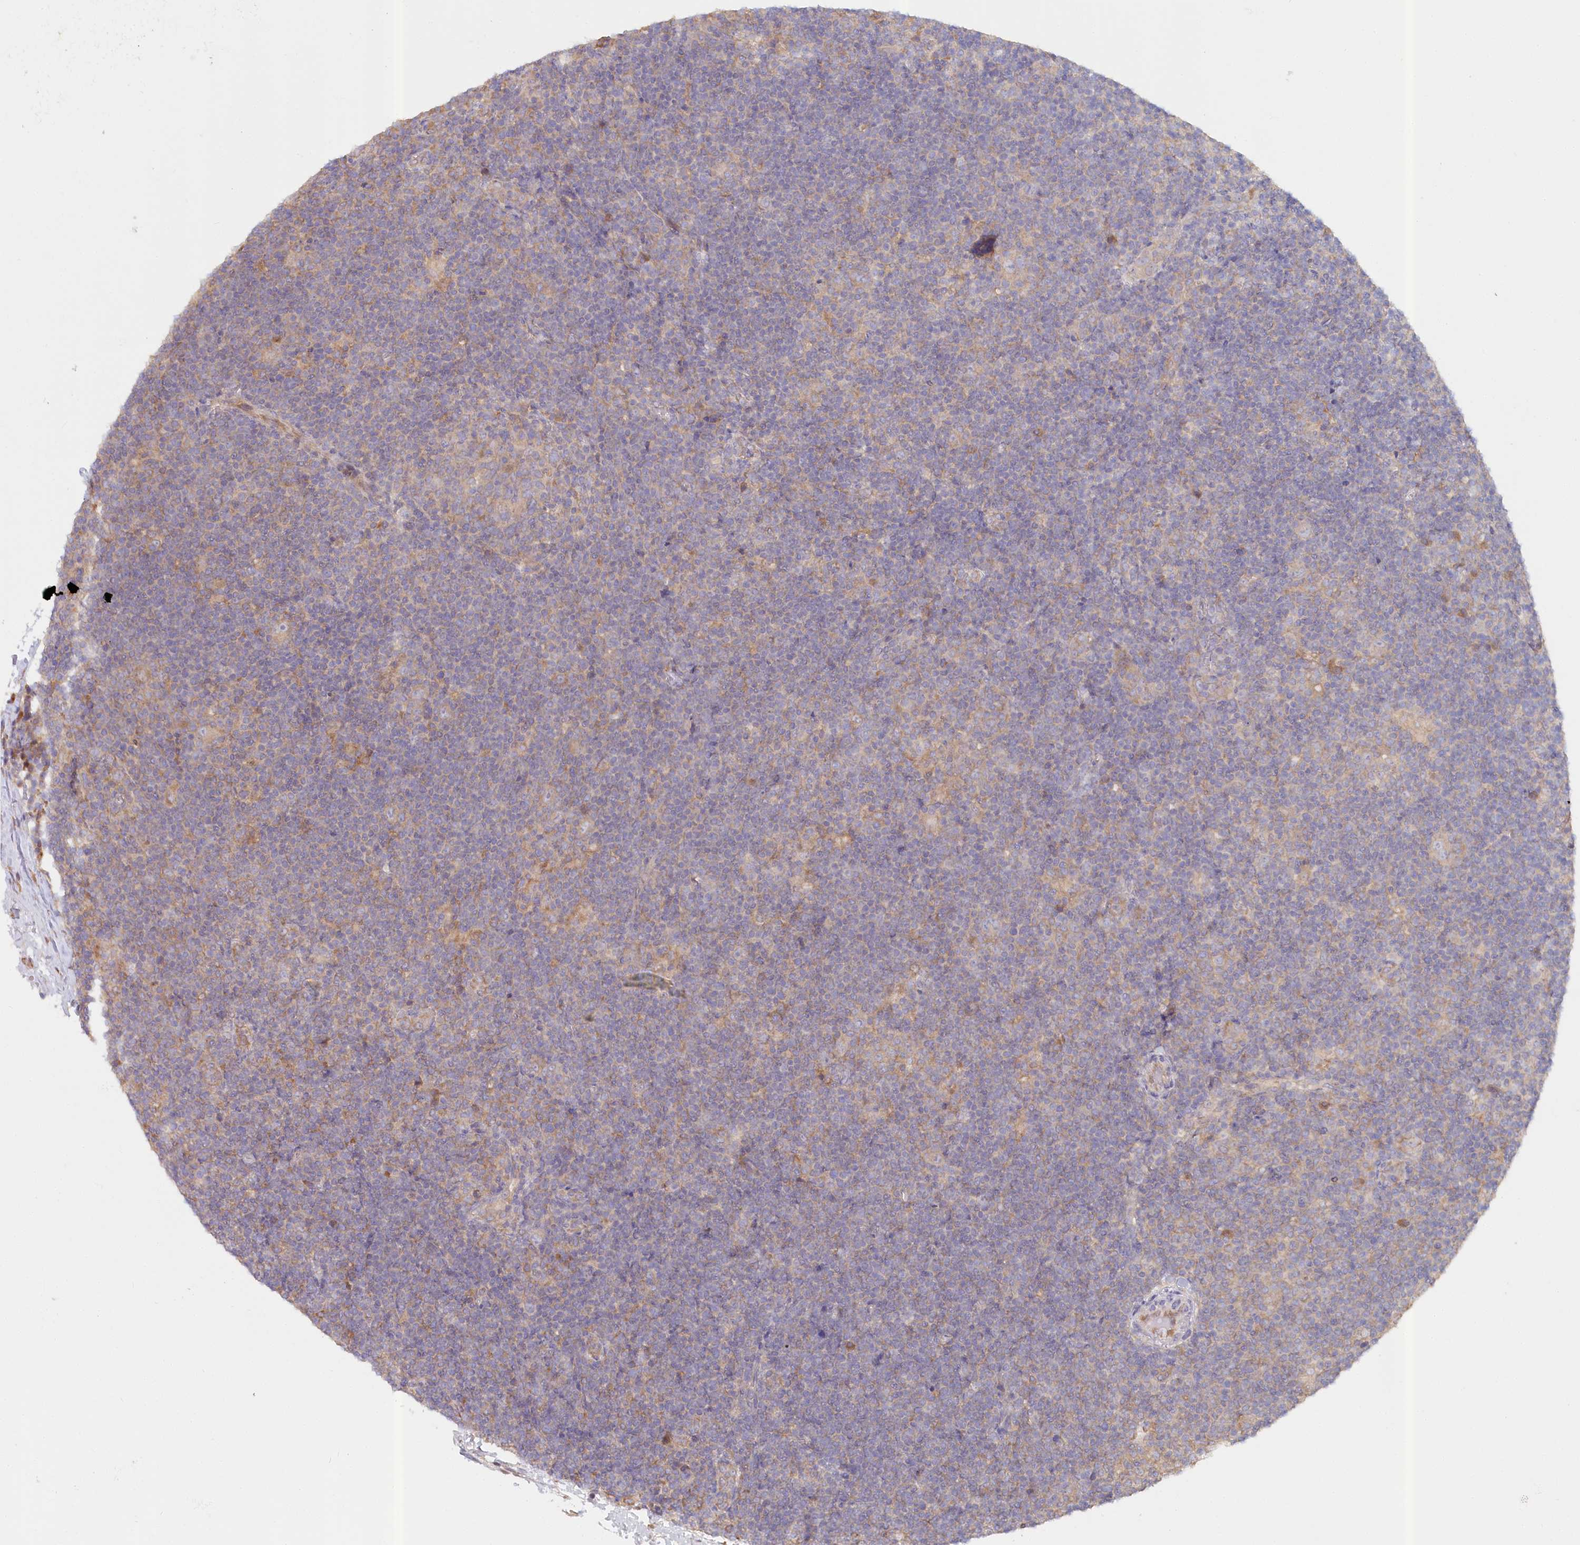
{"staining": {"intensity": "weak", "quantity": "<25%", "location": "cytoplasmic/membranous"}, "tissue": "lymphoma", "cell_type": "Tumor cells", "image_type": "cancer", "snomed": [{"axis": "morphology", "description": "Hodgkin's disease, NOS"}, {"axis": "topography", "description": "Lymph node"}], "caption": "The immunohistochemistry (IHC) histopathology image has no significant expression in tumor cells of Hodgkin's disease tissue.", "gene": "PAIP2", "patient": {"sex": "female", "age": 57}}